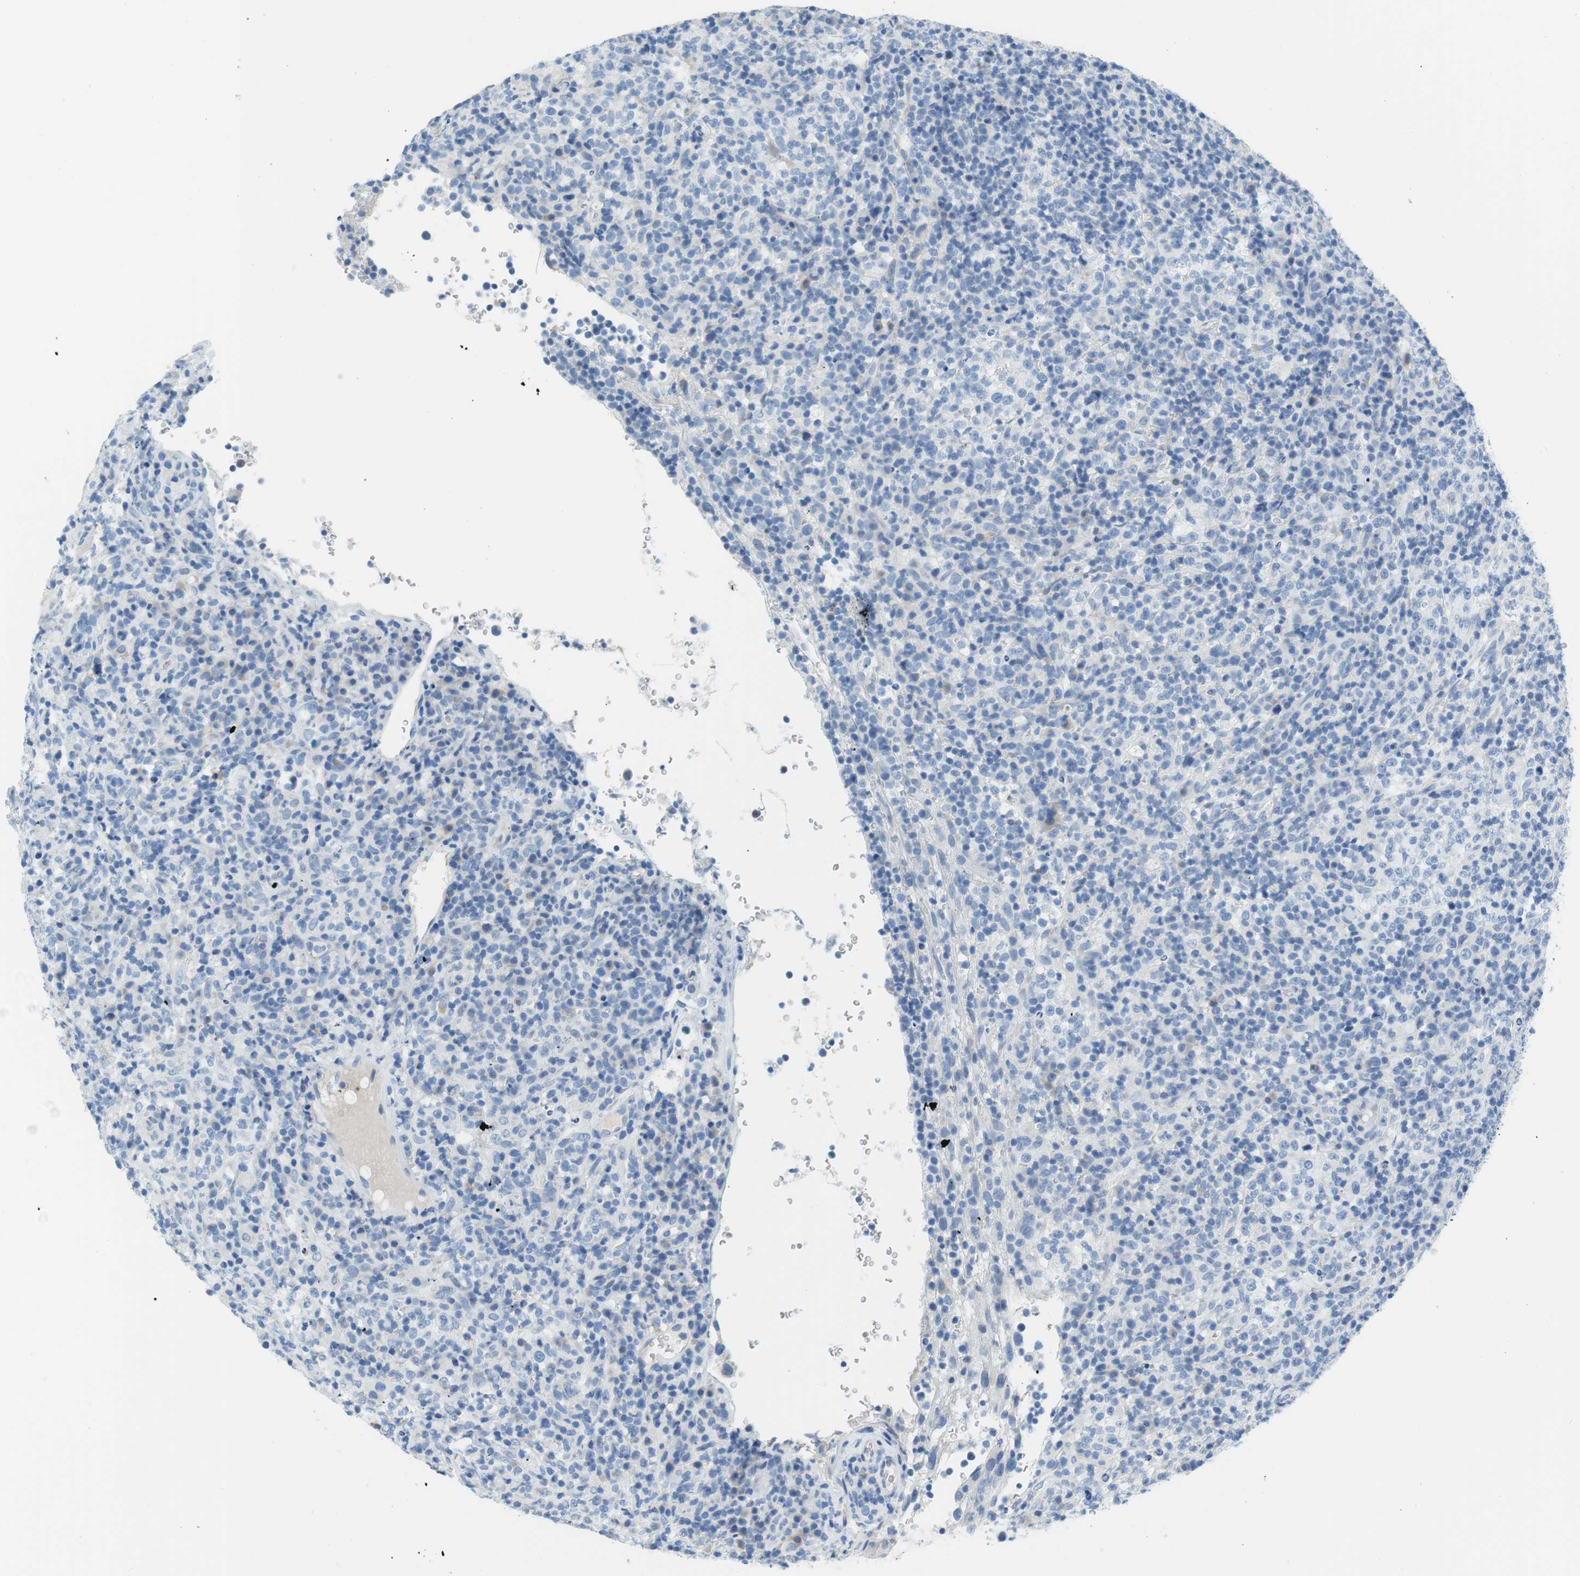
{"staining": {"intensity": "negative", "quantity": "none", "location": "none"}, "tissue": "lymphoma", "cell_type": "Tumor cells", "image_type": "cancer", "snomed": [{"axis": "morphology", "description": "Malignant lymphoma, non-Hodgkin's type, High grade"}, {"axis": "topography", "description": "Lymph node"}], "caption": "DAB (3,3'-diaminobenzidine) immunohistochemical staining of human lymphoma reveals no significant expression in tumor cells.", "gene": "MYH1", "patient": {"sex": "female", "age": 76}}